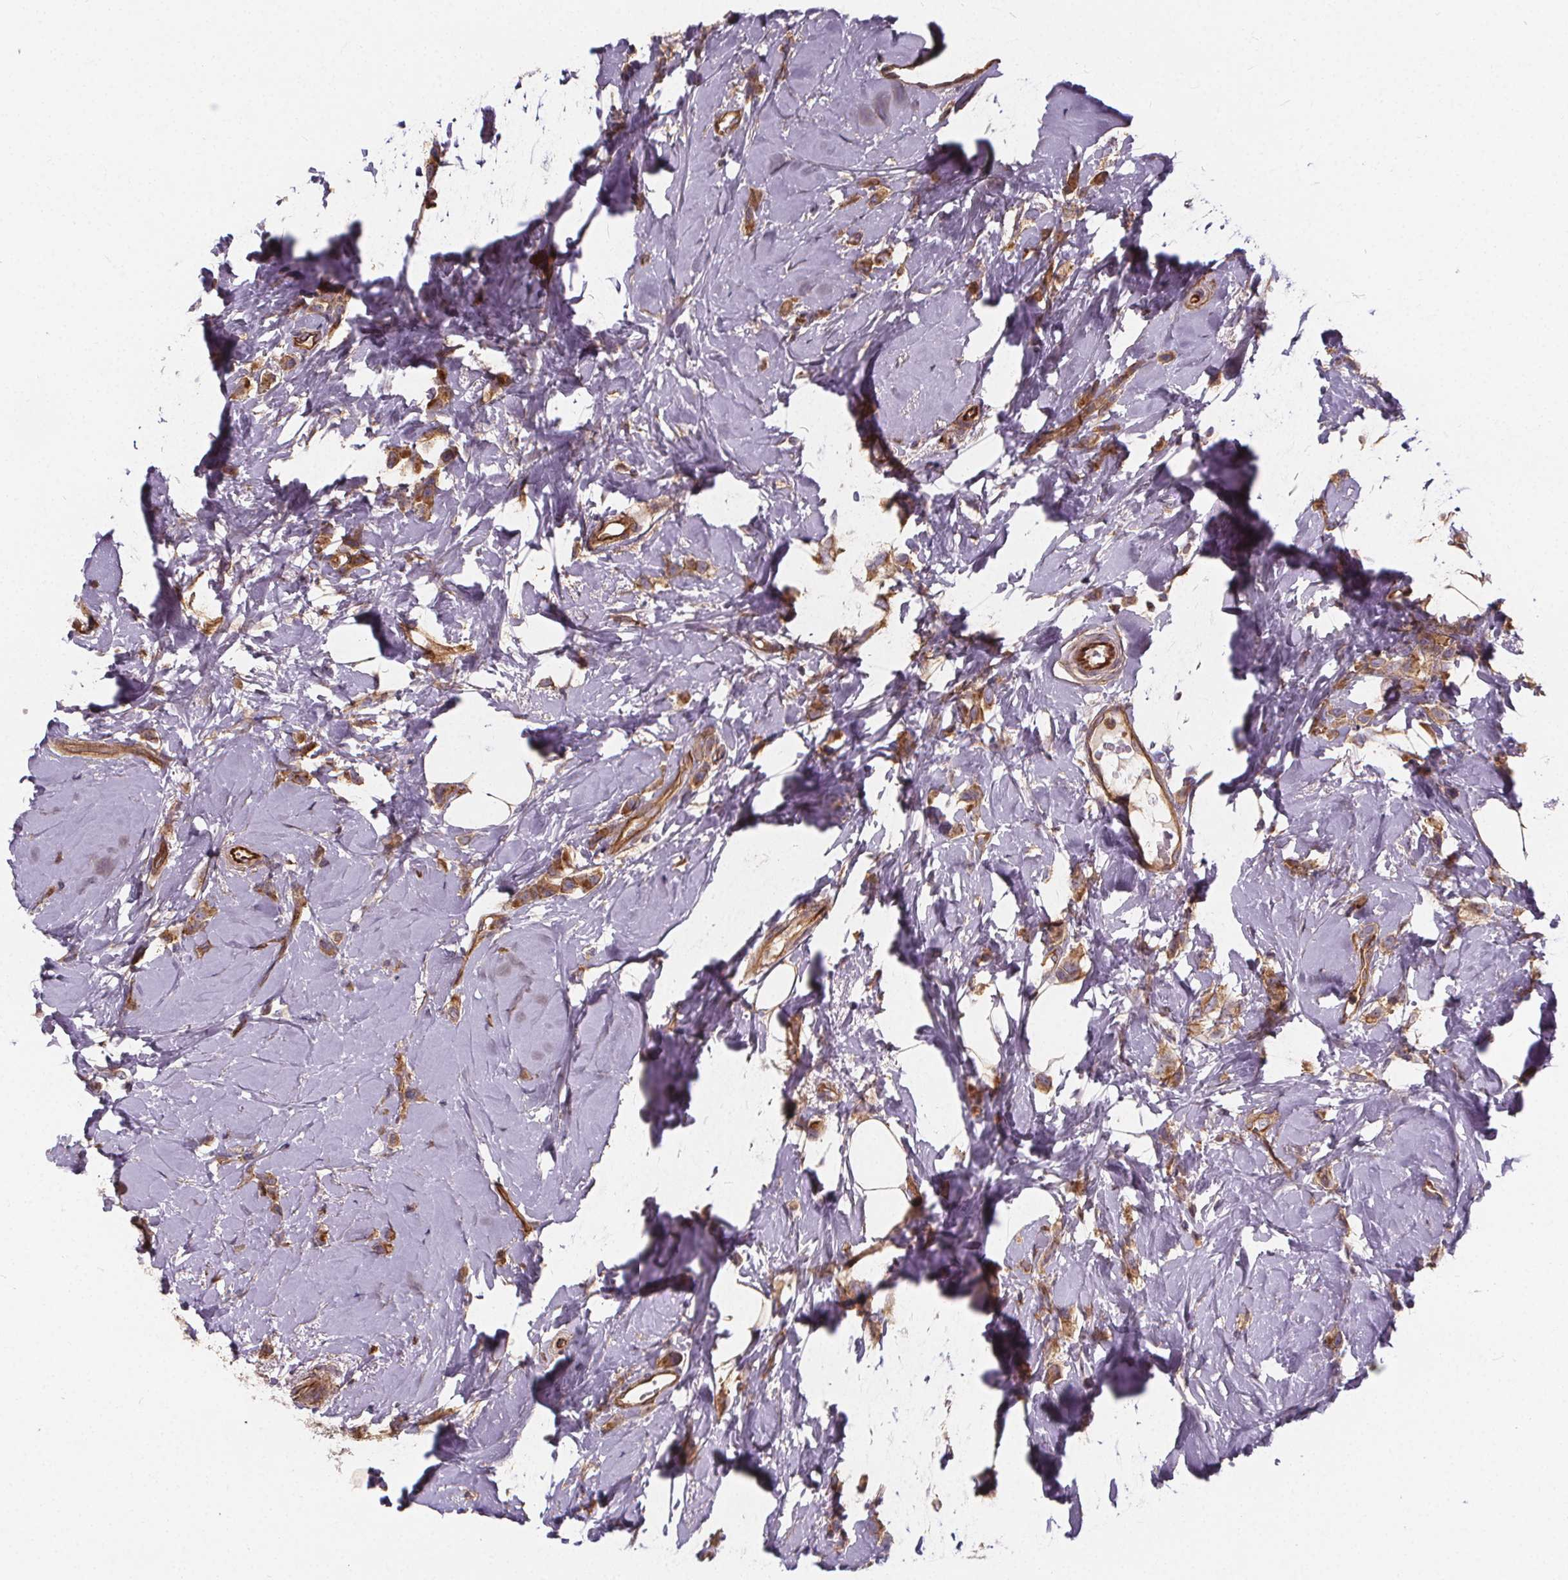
{"staining": {"intensity": "moderate", "quantity": ">75%", "location": "cytoplasmic/membranous"}, "tissue": "breast cancer", "cell_type": "Tumor cells", "image_type": "cancer", "snomed": [{"axis": "morphology", "description": "Lobular carcinoma"}, {"axis": "topography", "description": "Breast"}], "caption": "Immunohistochemistry (IHC) photomicrograph of breast cancer stained for a protein (brown), which displays medium levels of moderate cytoplasmic/membranous expression in approximately >75% of tumor cells.", "gene": "CLINT1", "patient": {"sex": "female", "age": 66}}